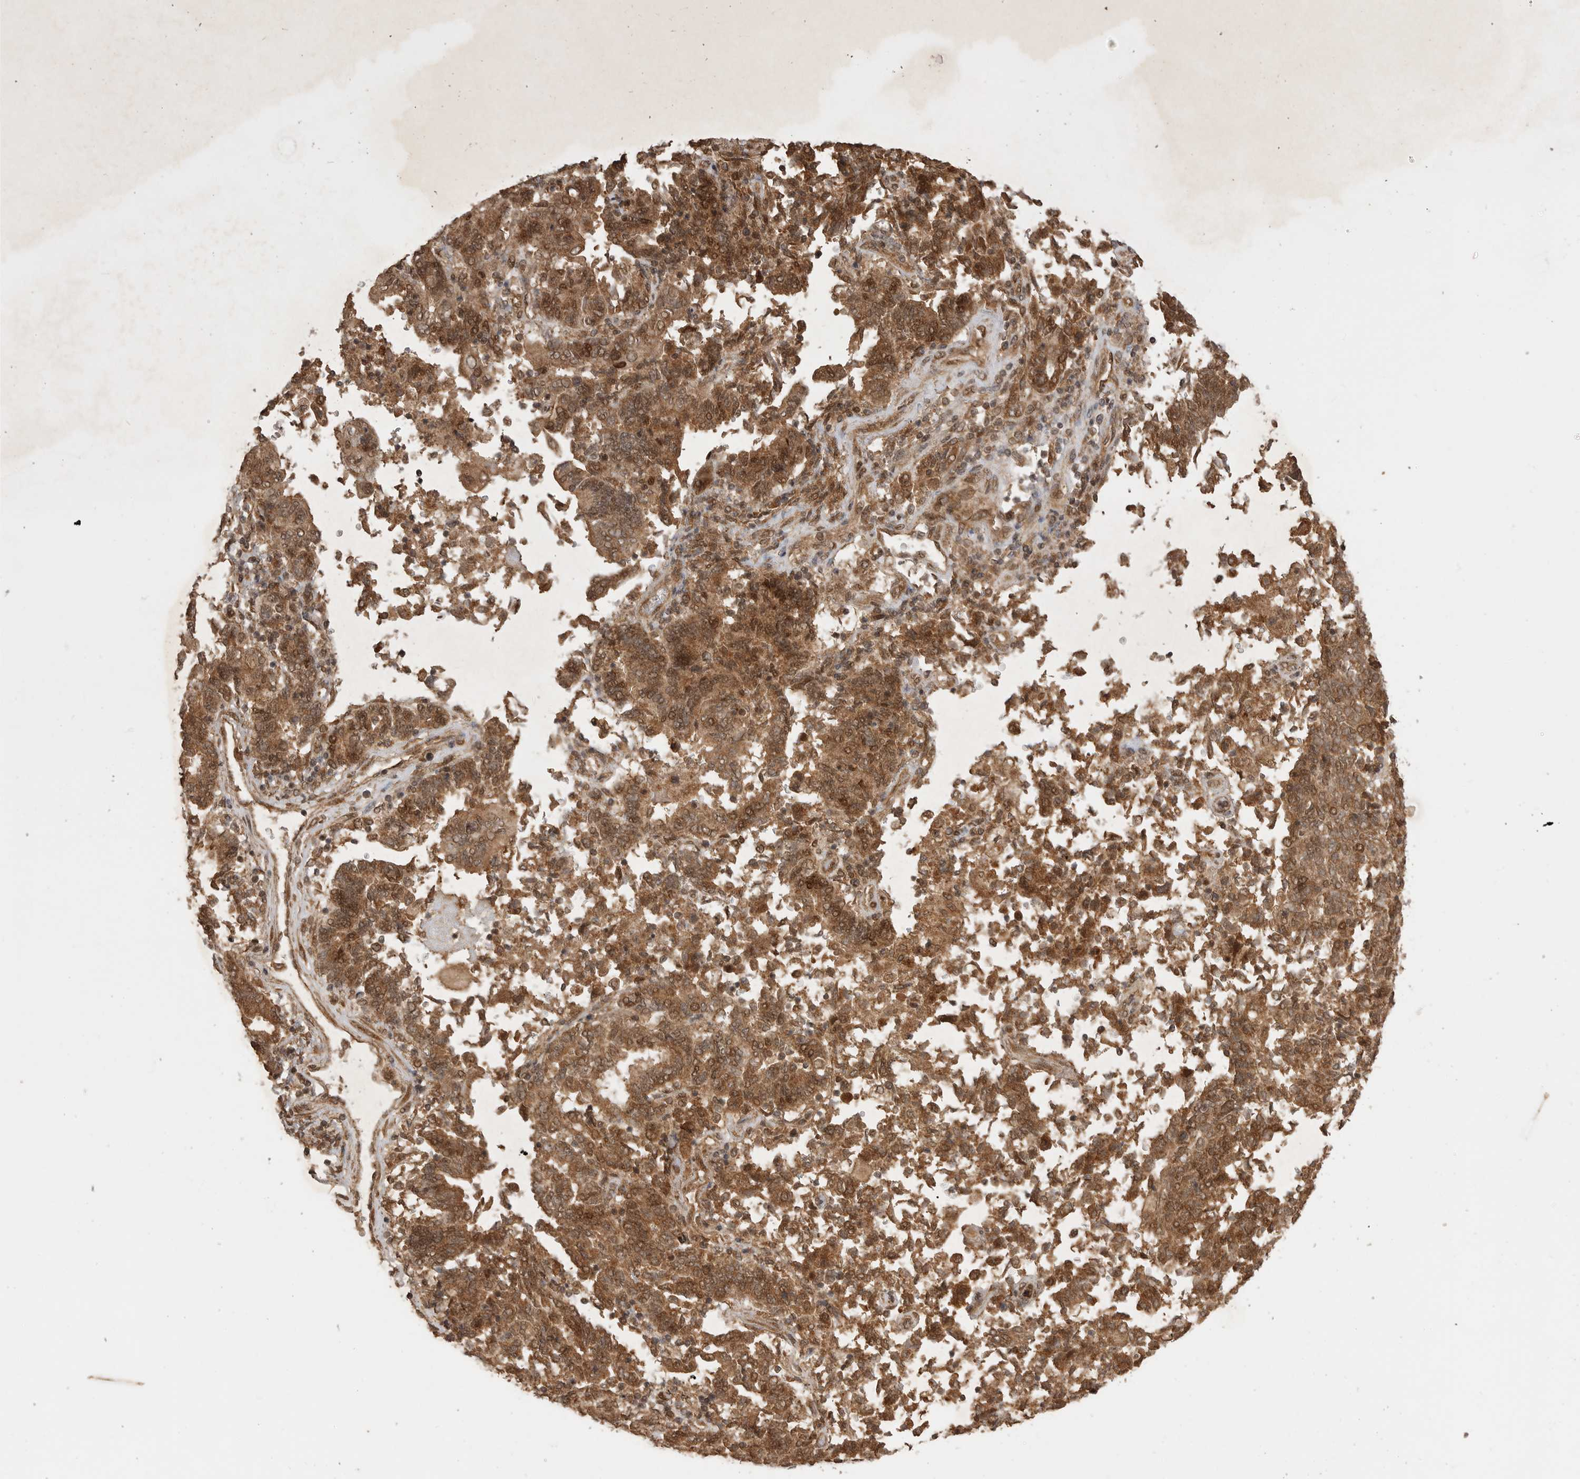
{"staining": {"intensity": "moderate", "quantity": ">75%", "location": "cytoplasmic/membranous,nuclear"}, "tissue": "endometrial cancer", "cell_type": "Tumor cells", "image_type": "cancer", "snomed": [{"axis": "morphology", "description": "Adenocarcinoma, NOS"}, {"axis": "topography", "description": "Endometrium"}], "caption": "Endometrial cancer (adenocarcinoma) stained with a protein marker displays moderate staining in tumor cells.", "gene": "BOC", "patient": {"sex": "female", "age": 80}}